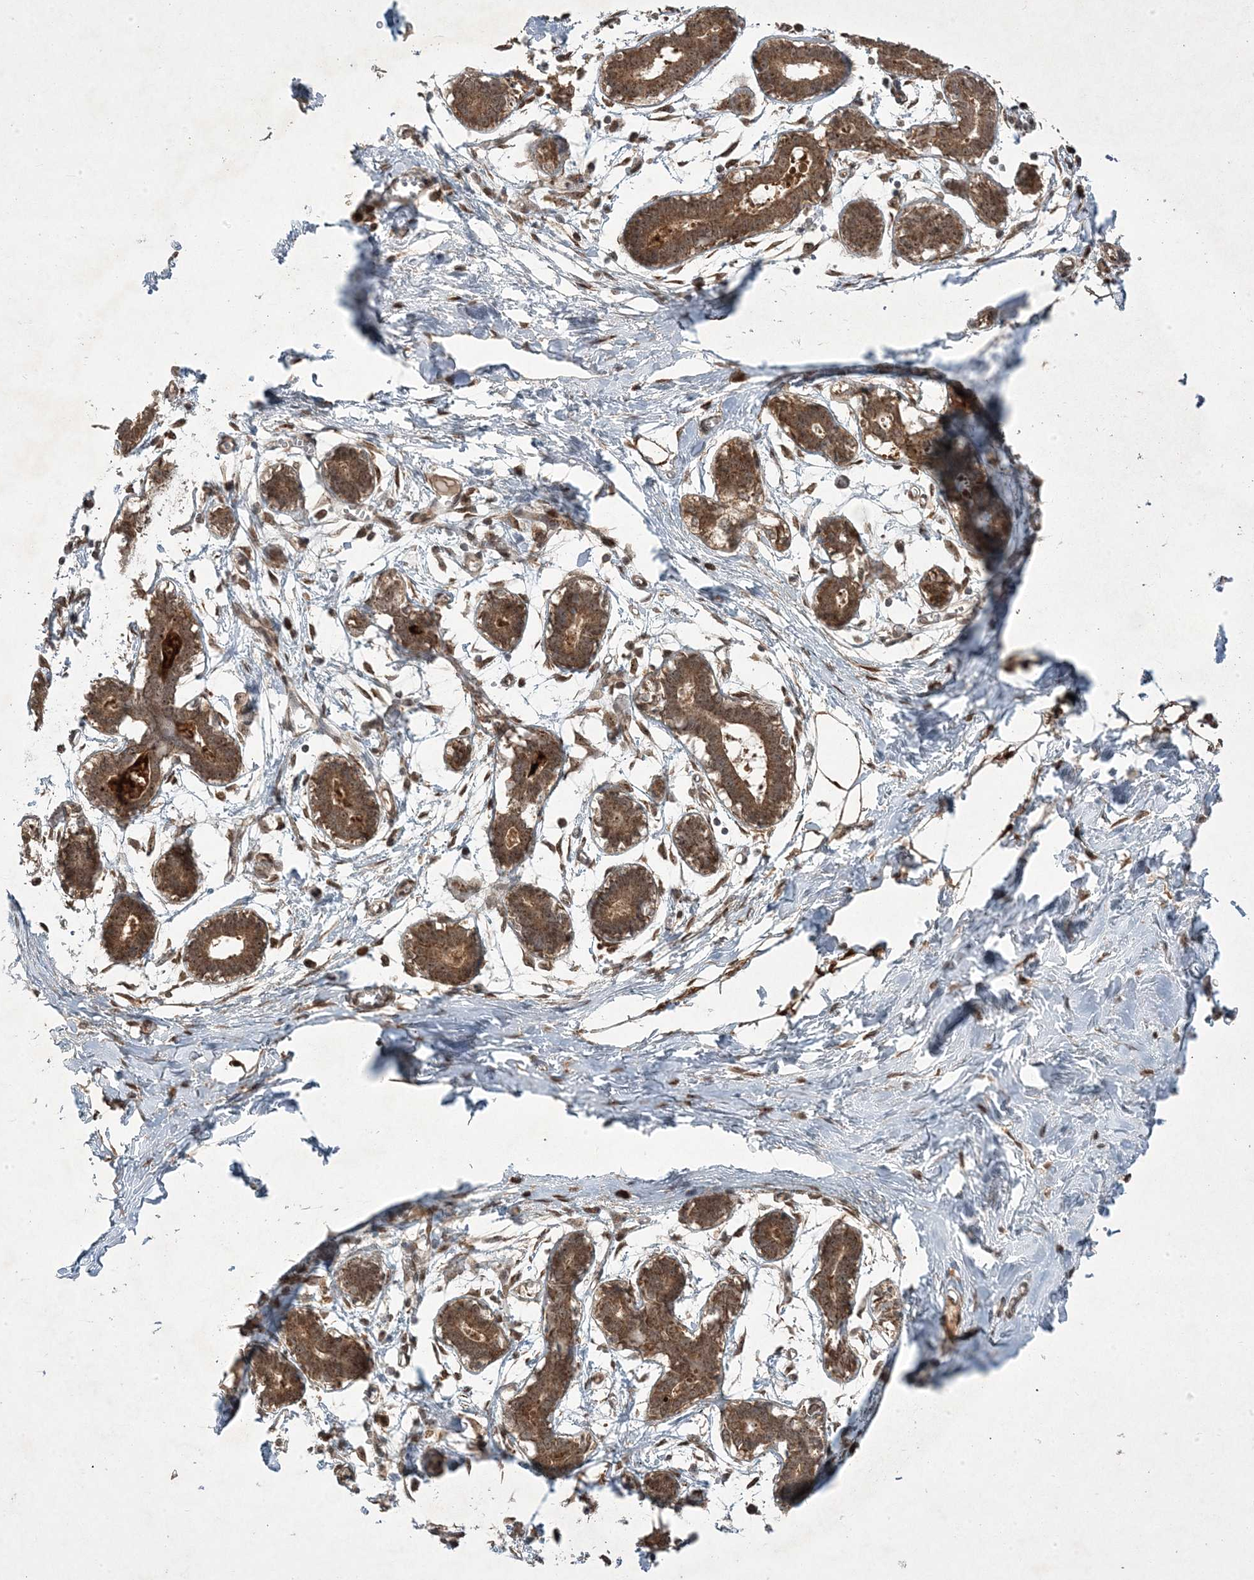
{"staining": {"intensity": "moderate", "quantity": ">75%", "location": "cytoplasmic/membranous,nuclear"}, "tissue": "breast", "cell_type": "Adipocytes", "image_type": "normal", "snomed": [{"axis": "morphology", "description": "Normal tissue, NOS"}, {"axis": "topography", "description": "Breast"}], "caption": "Immunohistochemistry (DAB (3,3'-diaminobenzidine)) staining of unremarkable breast displays moderate cytoplasmic/membranous,nuclear protein positivity in approximately >75% of adipocytes. (brown staining indicates protein expression, while blue staining denotes nuclei).", "gene": "PLEKHM2", "patient": {"sex": "female", "age": 27}}